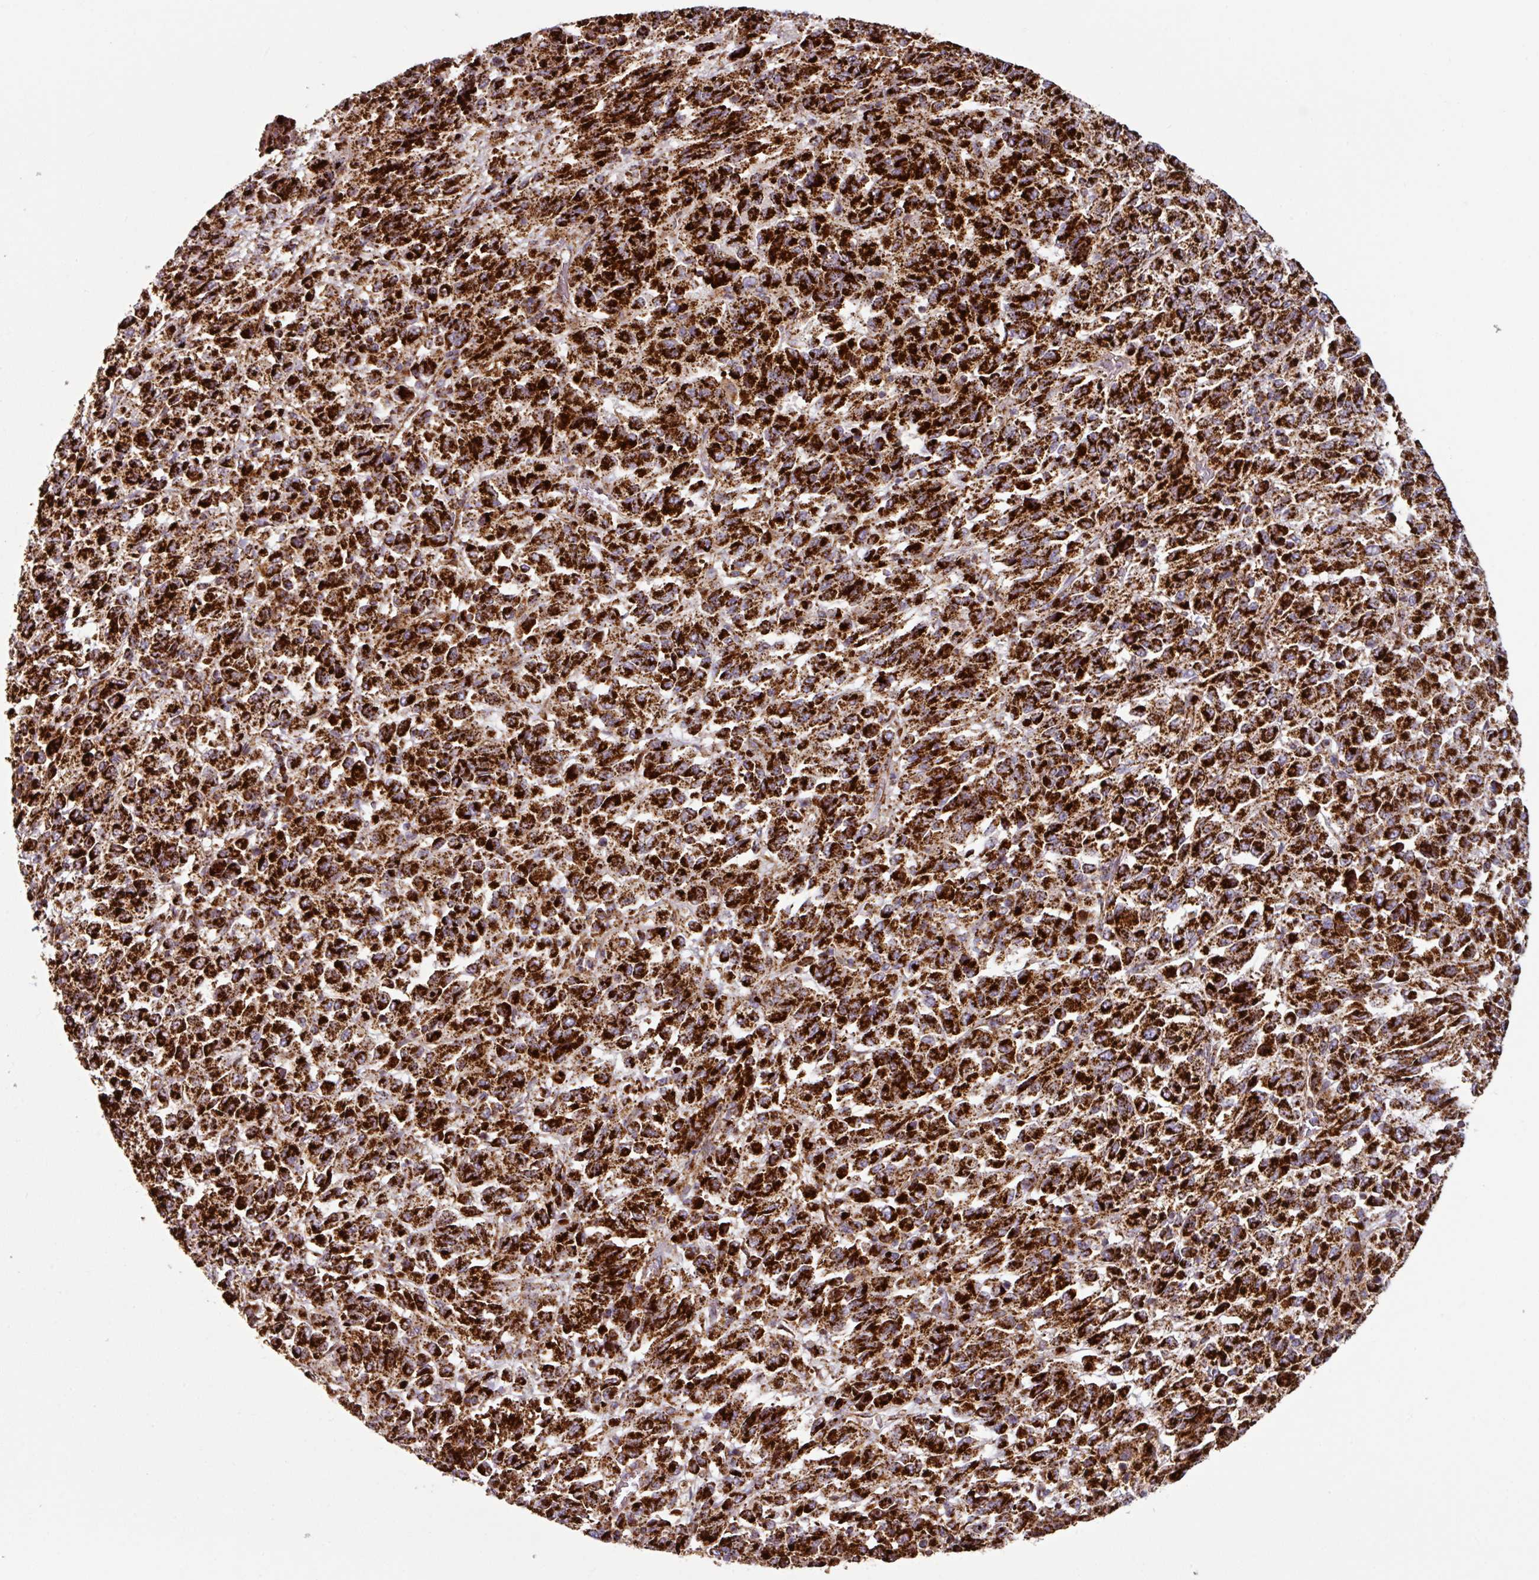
{"staining": {"intensity": "strong", "quantity": ">75%", "location": "cytoplasmic/membranous"}, "tissue": "melanoma", "cell_type": "Tumor cells", "image_type": "cancer", "snomed": [{"axis": "morphology", "description": "Malignant melanoma, Metastatic site"}, {"axis": "topography", "description": "Lung"}], "caption": "Melanoma stained for a protein (brown) reveals strong cytoplasmic/membranous positive staining in about >75% of tumor cells.", "gene": "TRAP1", "patient": {"sex": "male", "age": 64}}